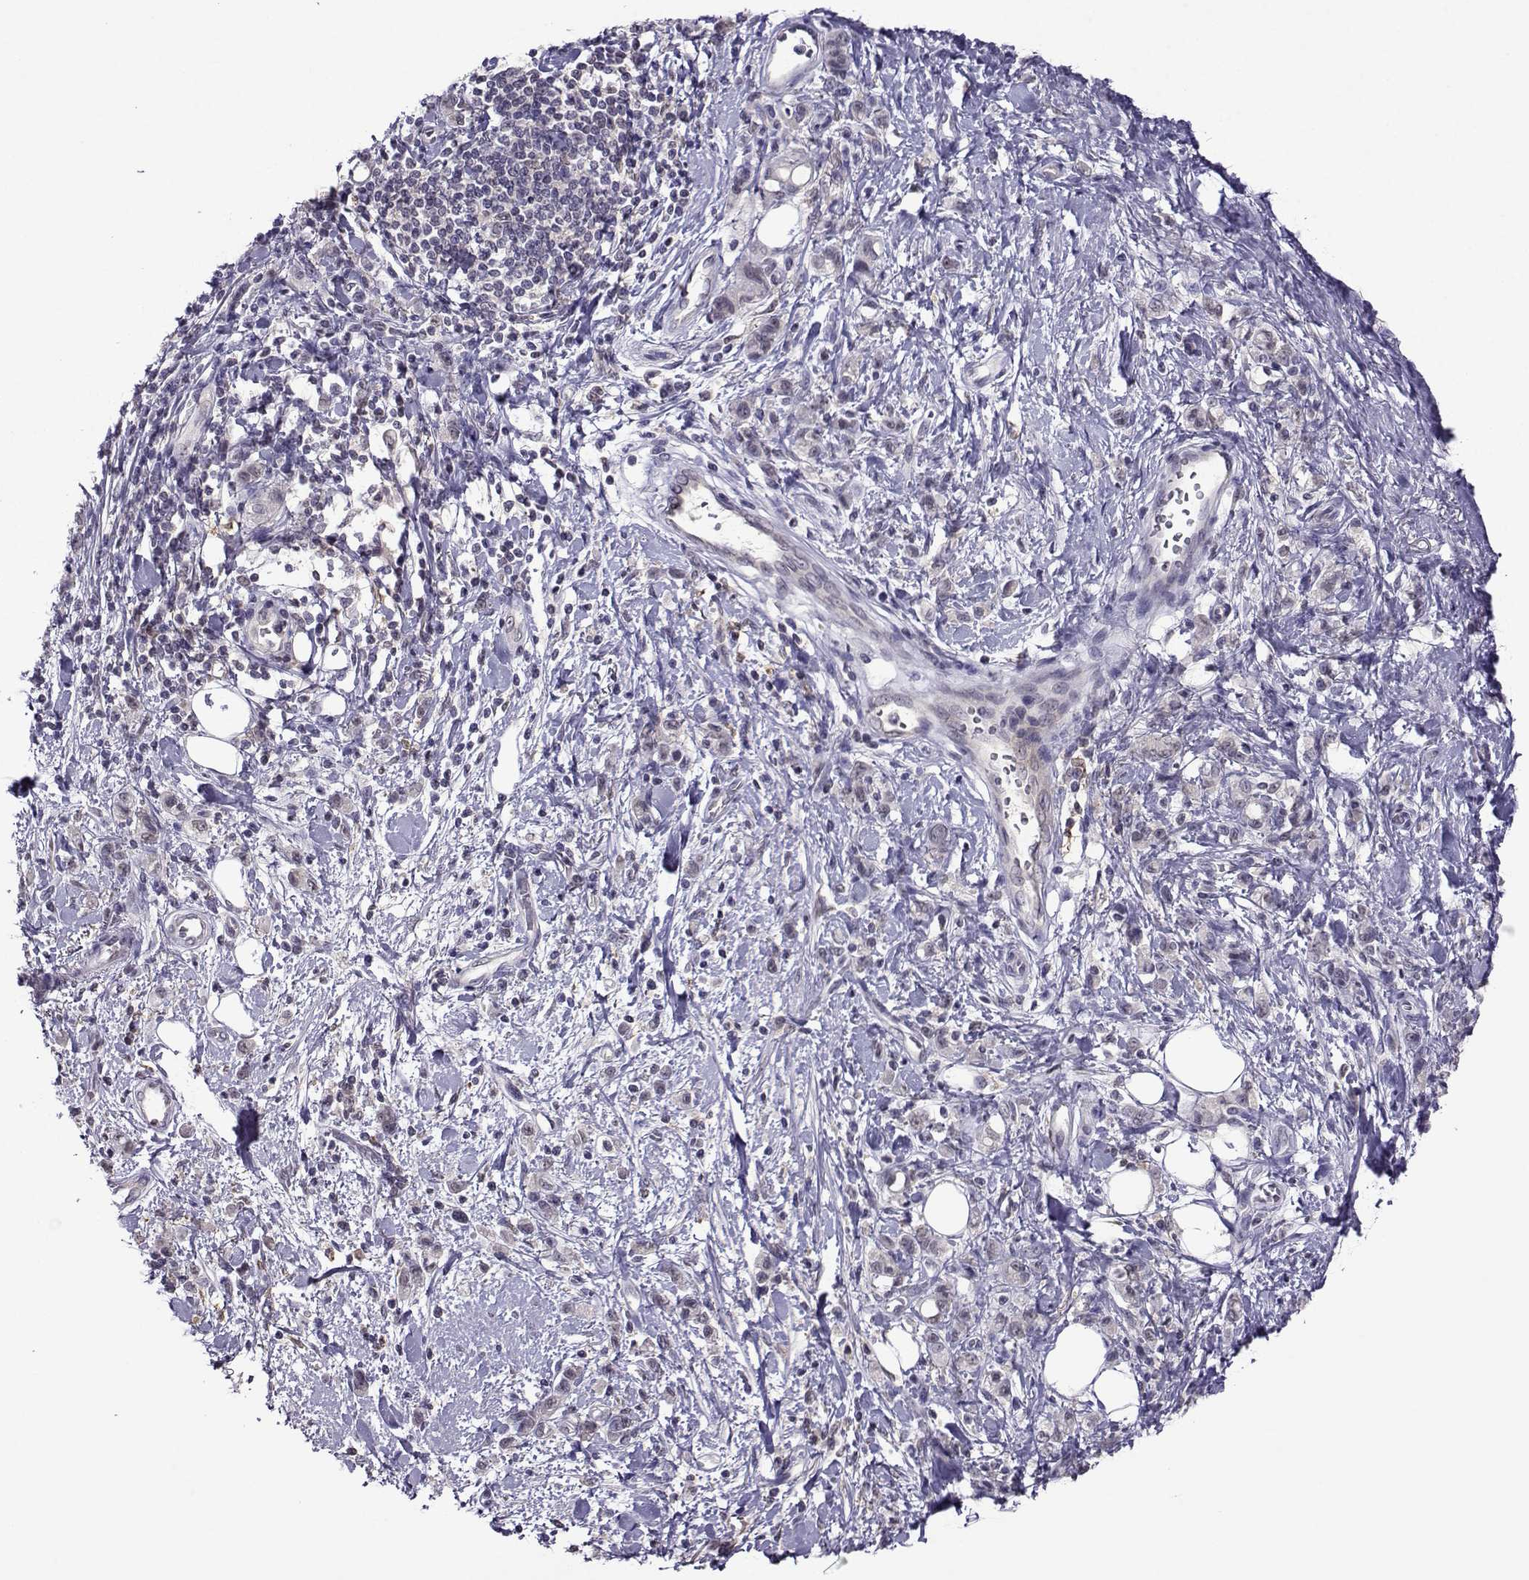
{"staining": {"intensity": "negative", "quantity": "none", "location": "none"}, "tissue": "stomach cancer", "cell_type": "Tumor cells", "image_type": "cancer", "snomed": [{"axis": "morphology", "description": "Adenocarcinoma, NOS"}, {"axis": "topography", "description": "Stomach"}], "caption": "Histopathology image shows no protein positivity in tumor cells of stomach cancer tissue. The staining was performed using DAB (3,3'-diaminobenzidine) to visualize the protein expression in brown, while the nuclei were stained in blue with hematoxylin (Magnification: 20x).", "gene": "DDX20", "patient": {"sex": "male", "age": 77}}